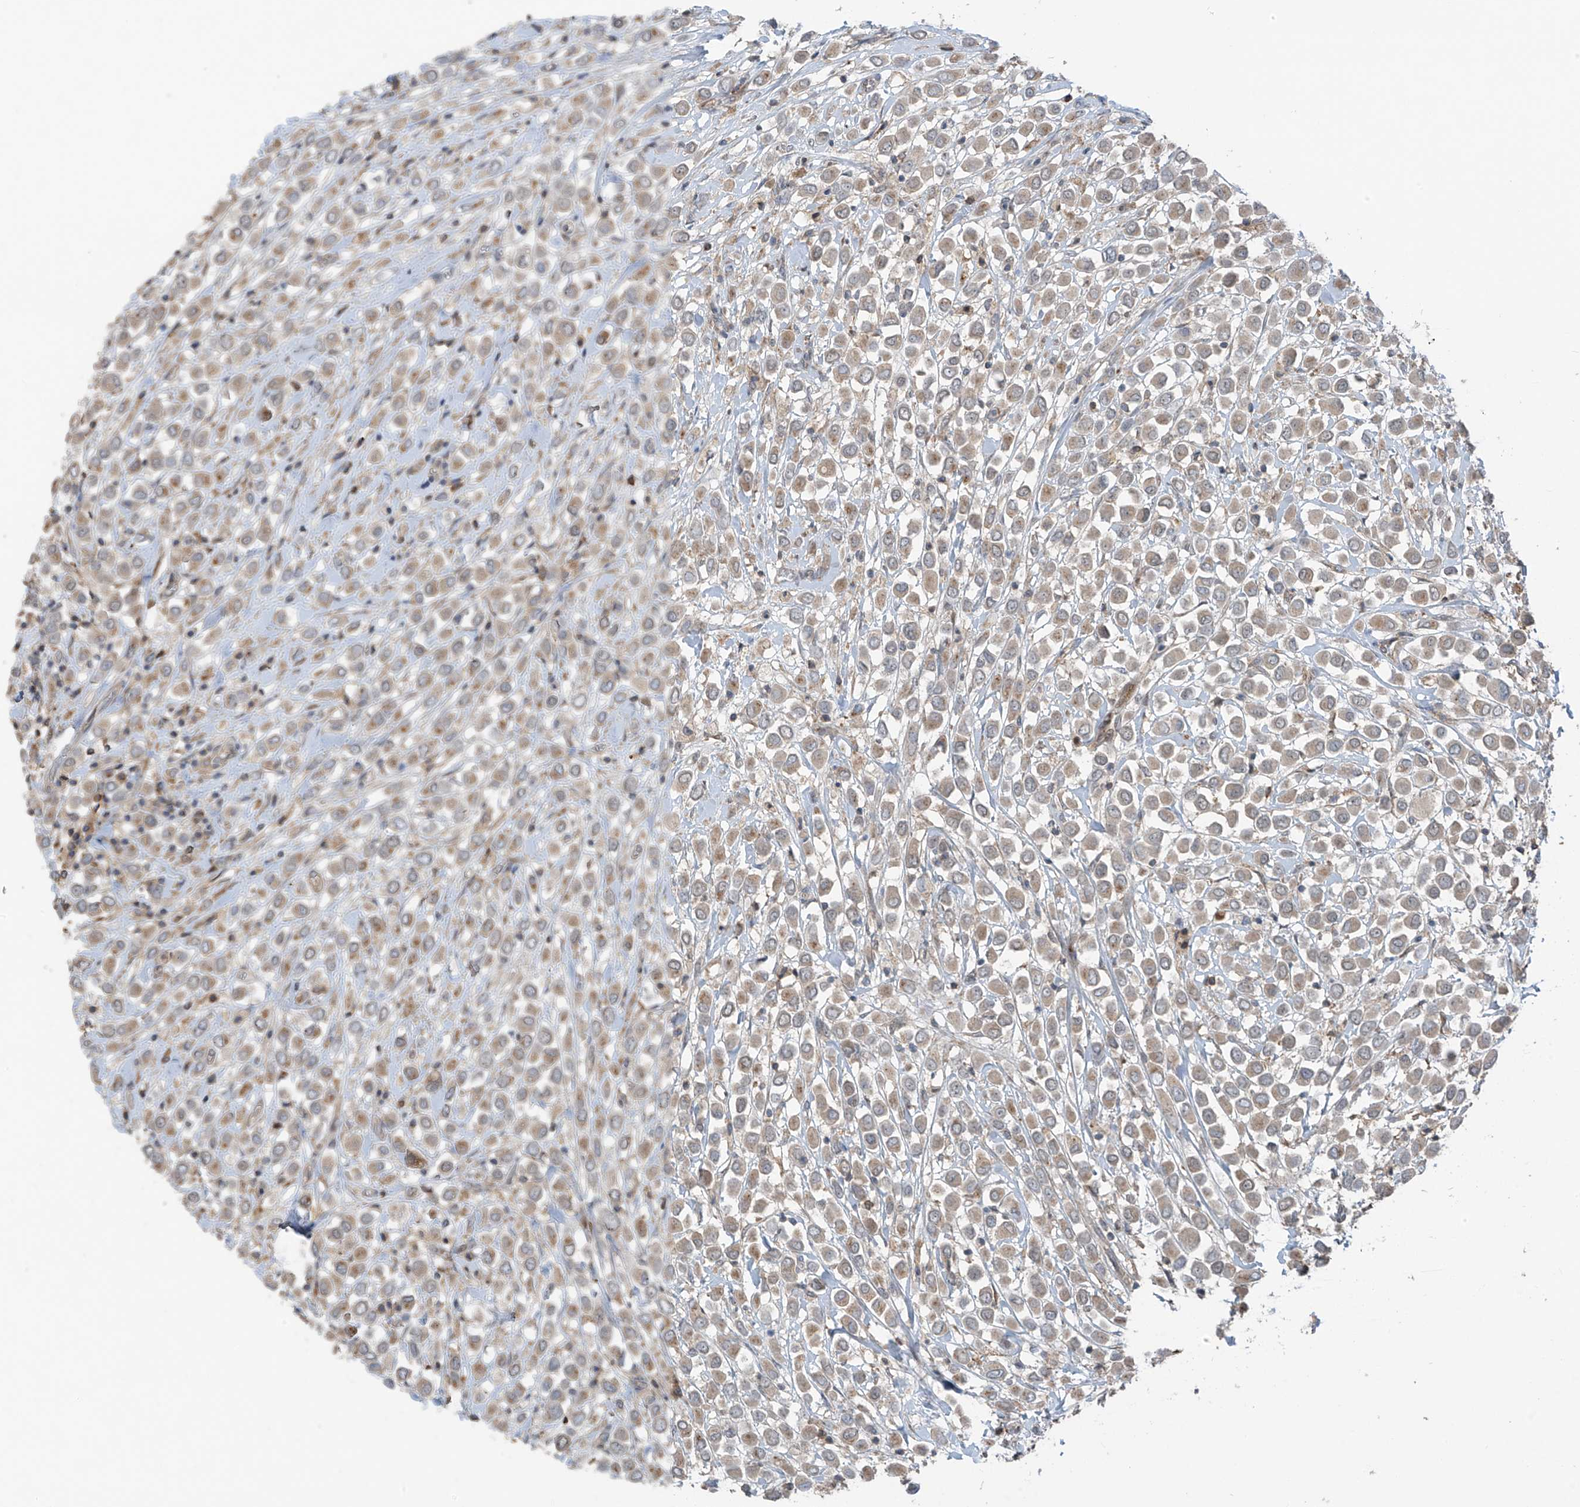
{"staining": {"intensity": "weak", "quantity": "25%-75%", "location": "cytoplasmic/membranous"}, "tissue": "breast cancer", "cell_type": "Tumor cells", "image_type": "cancer", "snomed": [{"axis": "morphology", "description": "Duct carcinoma"}, {"axis": "topography", "description": "Breast"}], "caption": "High-power microscopy captured an immunohistochemistry photomicrograph of intraductal carcinoma (breast), revealing weak cytoplasmic/membranous expression in about 25%-75% of tumor cells.", "gene": "SAMD3", "patient": {"sex": "female", "age": 61}}